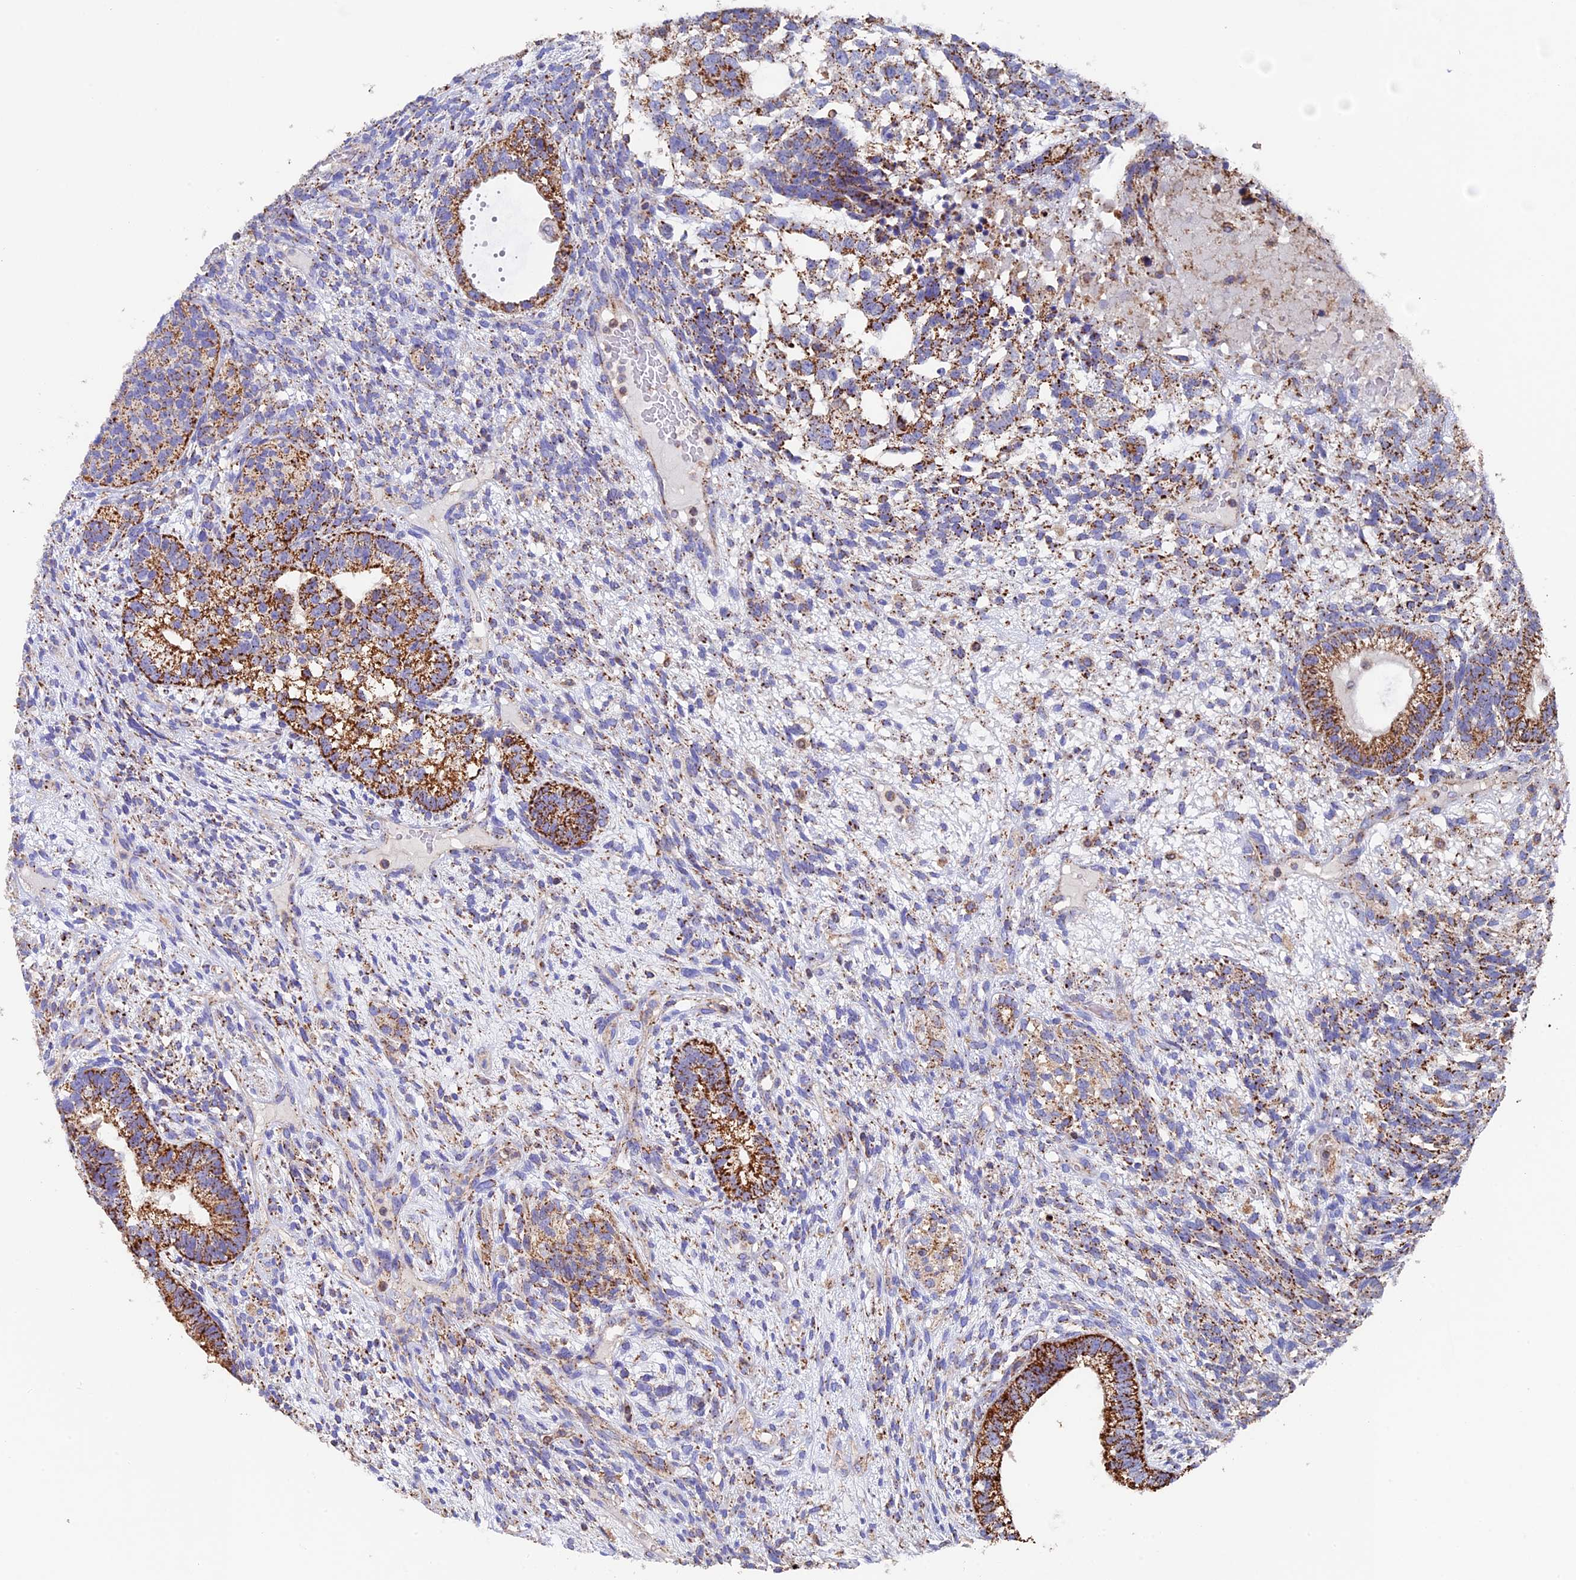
{"staining": {"intensity": "strong", "quantity": ">75%", "location": "cytoplasmic/membranous"}, "tissue": "testis cancer", "cell_type": "Tumor cells", "image_type": "cancer", "snomed": [{"axis": "morphology", "description": "Seminoma, NOS"}, {"axis": "morphology", "description": "Carcinoma, Embryonal, NOS"}, {"axis": "topography", "description": "Testis"}], "caption": "Testis cancer stained with immunohistochemistry (IHC) shows strong cytoplasmic/membranous expression in about >75% of tumor cells.", "gene": "ADAT1", "patient": {"sex": "male", "age": 28}}